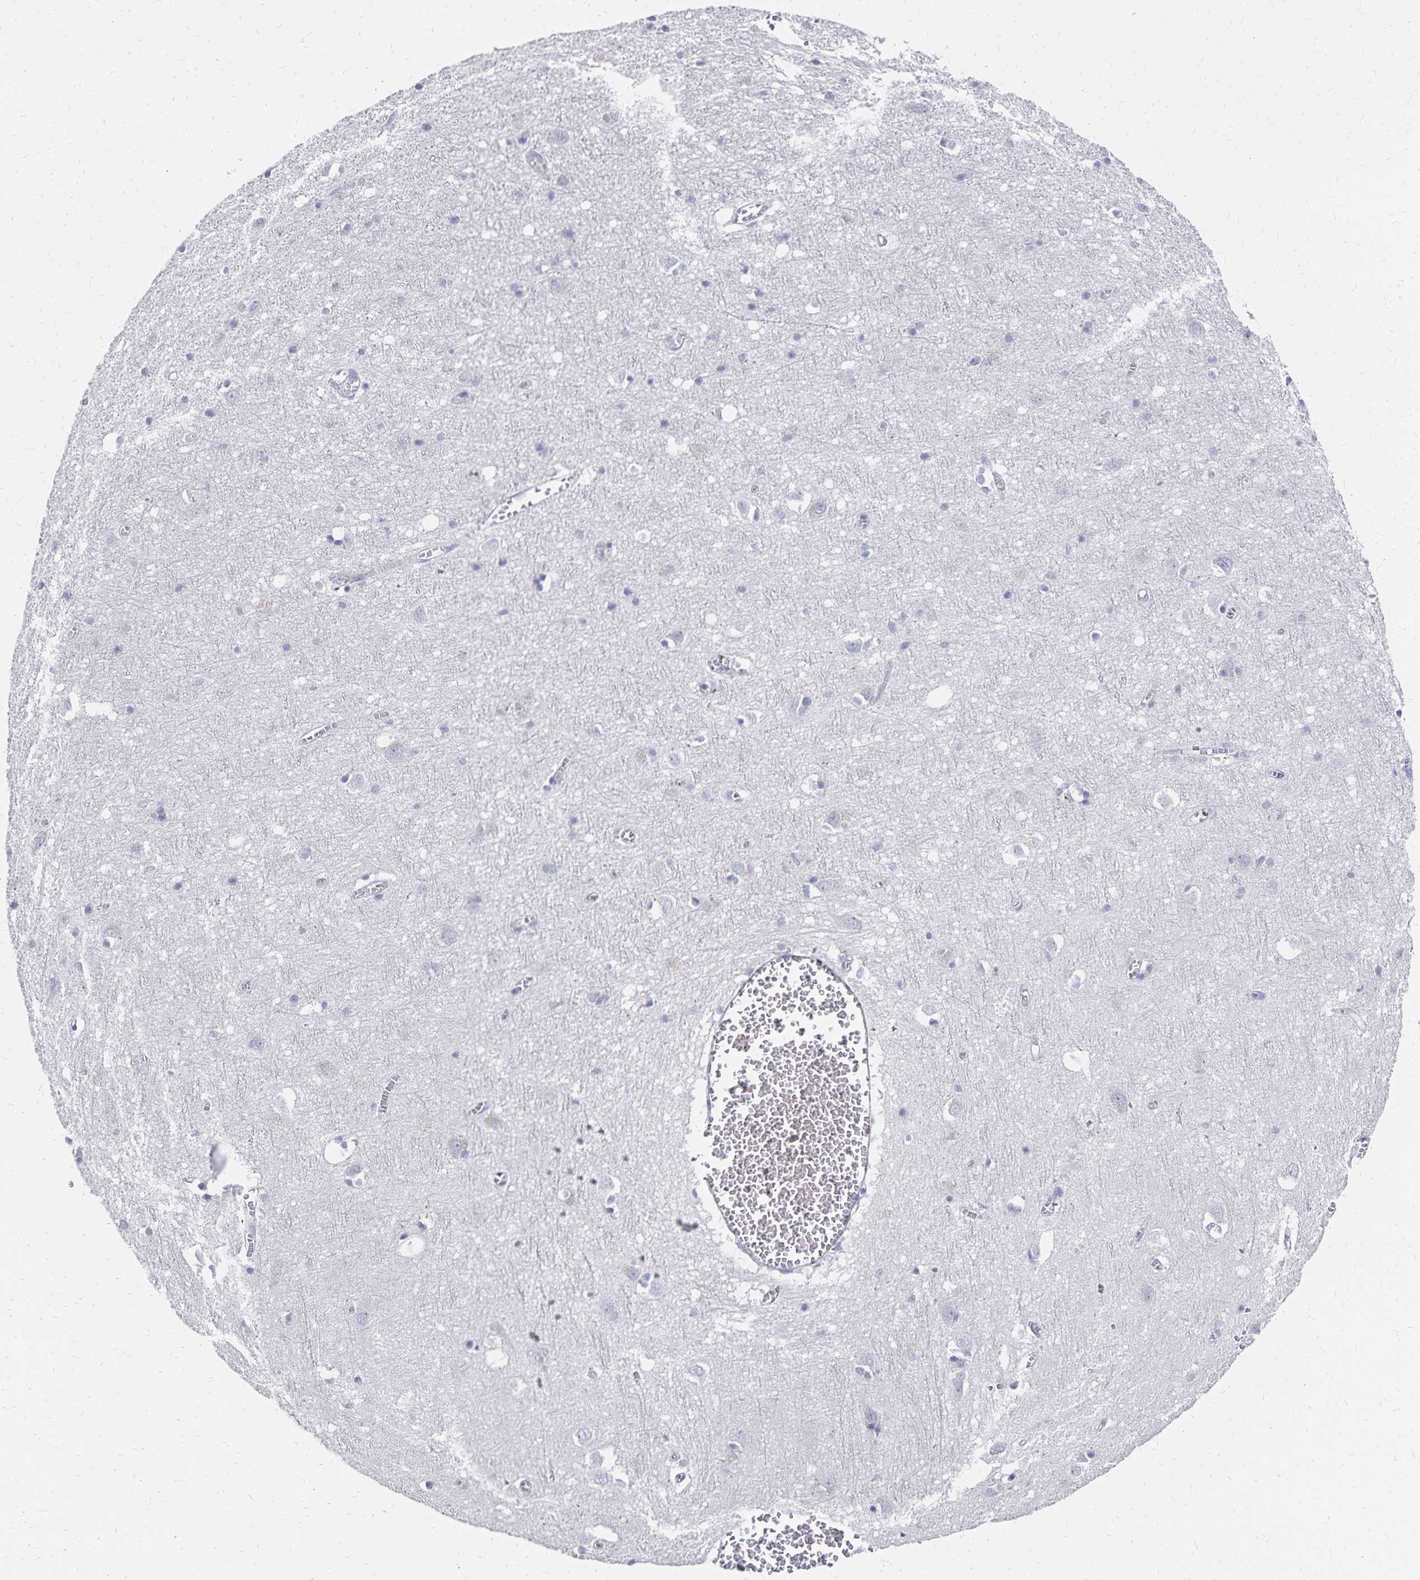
{"staining": {"intensity": "negative", "quantity": "none", "location": "none"}, "tissue": "cerebral cortex", "cell_type": "Endothelial cells", "image_type": "normal", "snomed": [{"axis": "morphology", "description": "Normal tissue, NOS"}, {"axis": "topography", "description": "Cerebral cortex"}], "caption": "This is a micrograph of IHC staining of normal cerebral cortex, which shows no staining in endothelial cells. (DAB (3,3'-diaminobenzidine) immunohistochemistry, high magnification).", "gene": "KISS1", "patient": {"sex": "male", "age": 70}}